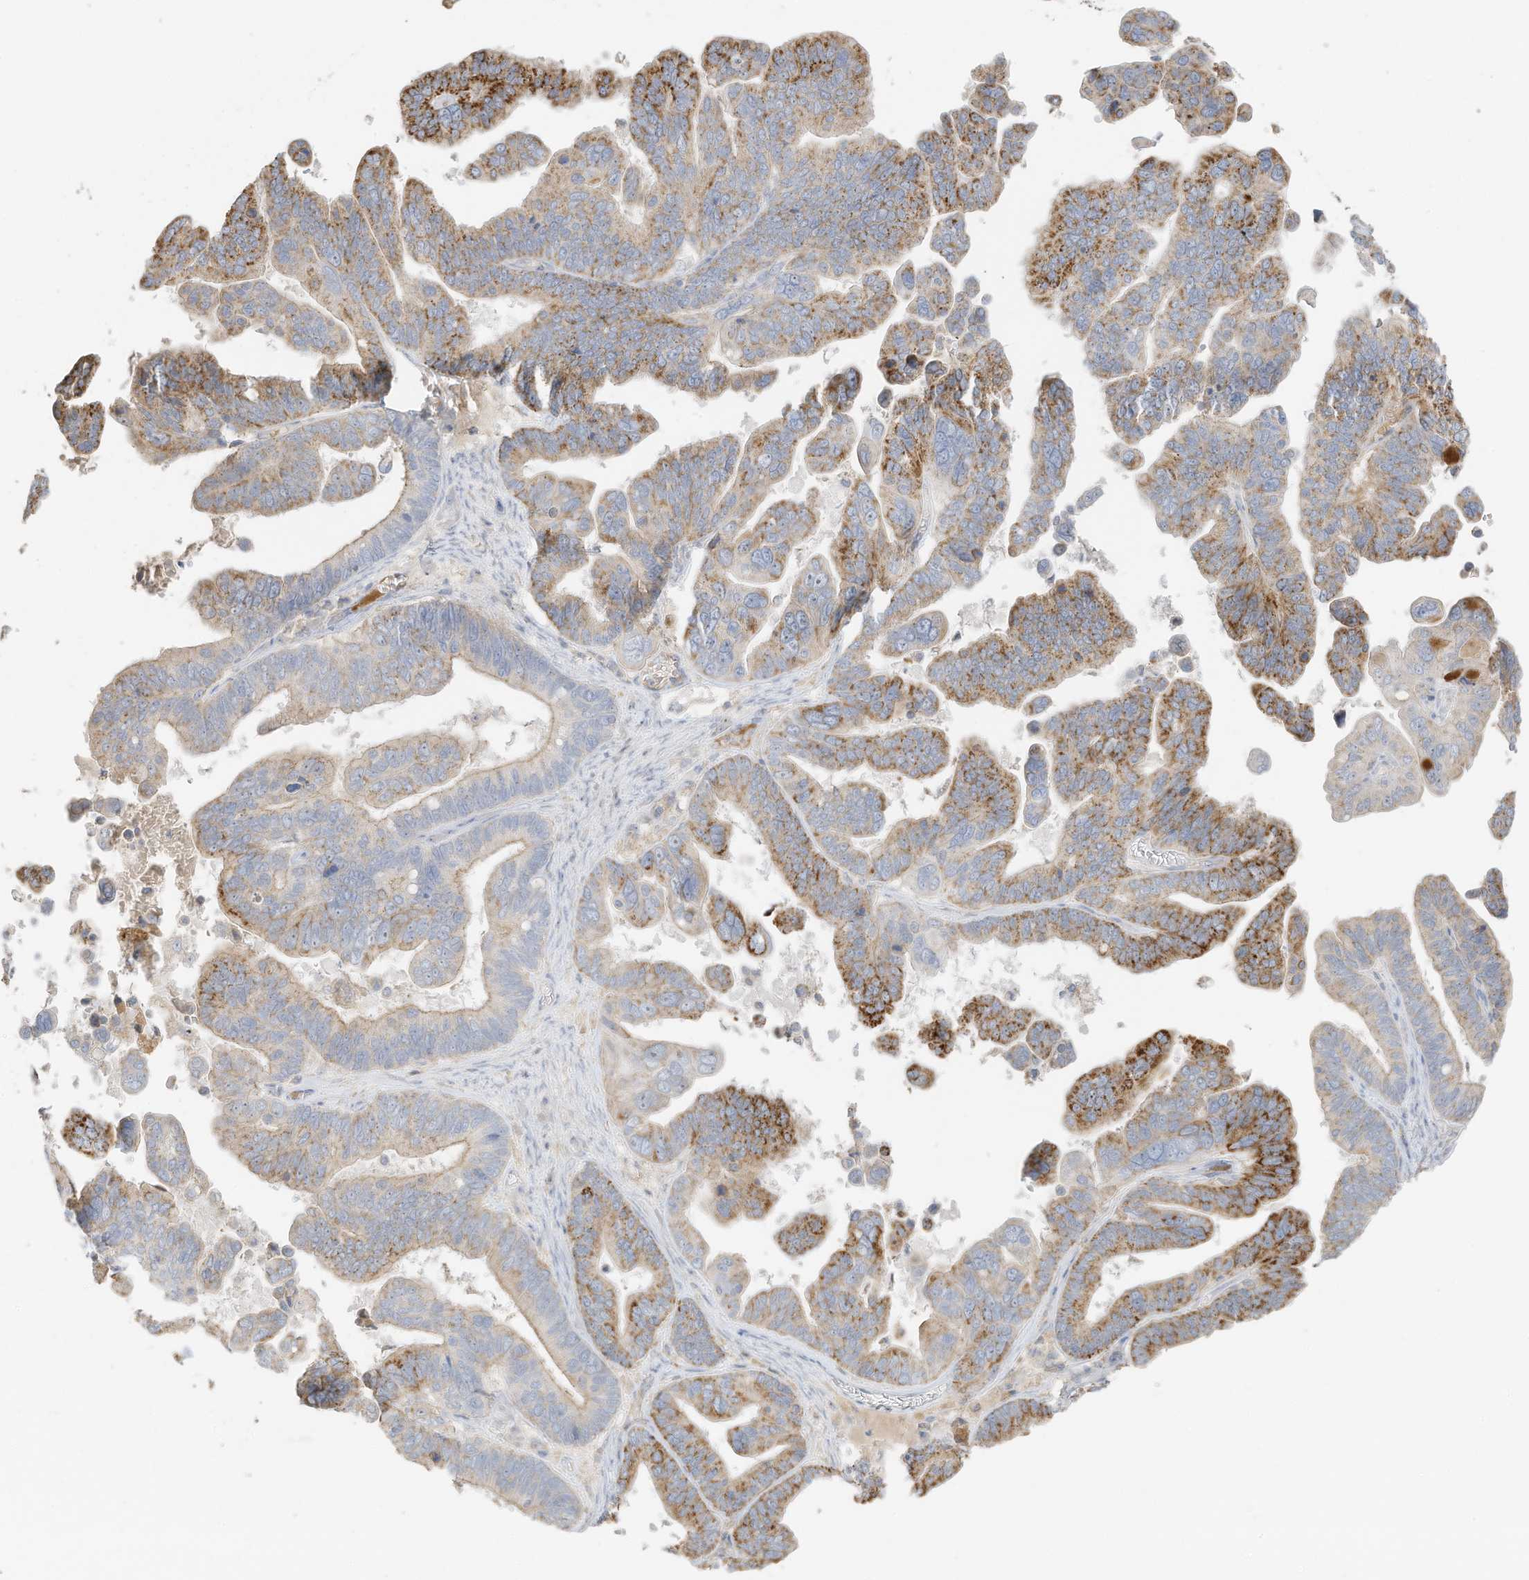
{"staining": {"intensity": "moderate", "quantity": ">75%", "location": "cytoplasmic/membranous"}, "tissue": "ovarian cancer", "cell_type": "Tumor cells", "image_type": "cancer", "snomed": [{"axis": "morphology", "description": "Cystadenocarcinoma, serous, NOS"}, {"axis": "topography", "description": "Ovary"}], "caption": "An immunohistochemistry photomicrograph of neoplastic tissue is shown. Protein staining in brown highlights moderate cytoplasmic/membranous positivity in serous cystadenocarcinoma (ovarian) within tumor cells.", "gene": "ZBTB41", "patient": {"sex": "female", "age": 56}}